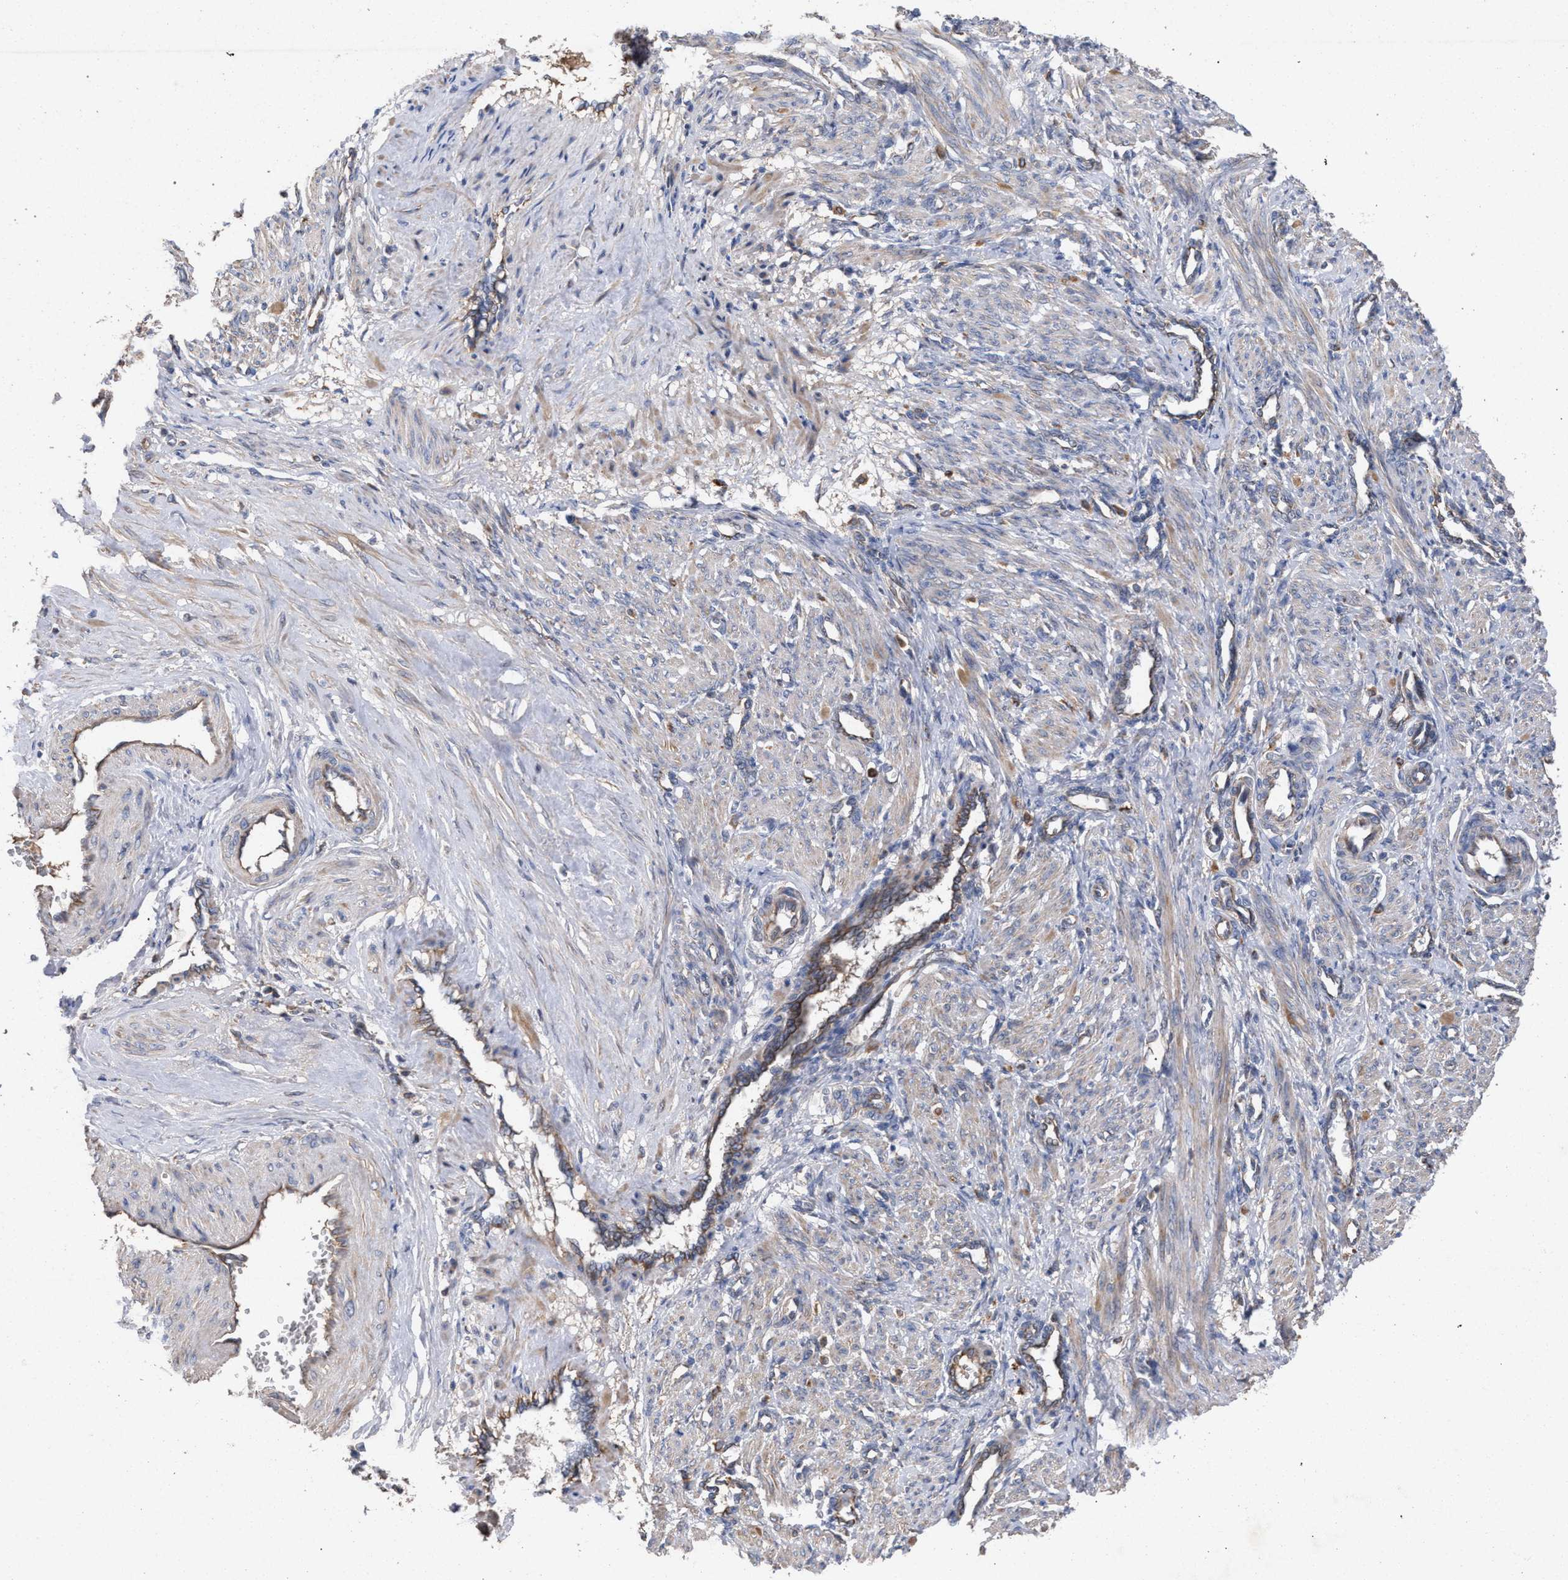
{"staining": {"intensity": "moderate", "quantity": "25%-75%", "location": "cytoplasmic/membranous"}, "tissue": "smooth muscle", "cell_type": "Smooth muscle cells", "image_type": "normal", "snomed": [{"axis": "morphology", "description": "Normal tissue, NOS"}, {"axis": "topography", "description": "Endometrium"}], "caption": "The immunohistochemical stain labels moderate cytoplasmic/membranous staining in smooth muscle cells of normal smooth muscle. The staining was performed using DAB (3,3'-diaminobenzidine), with brown indicating positive protein expression. Nuclei are stained blue with hematoxylin.", "gene": "BCL2L12", "patient": {"sex": "female", "age": 33}}